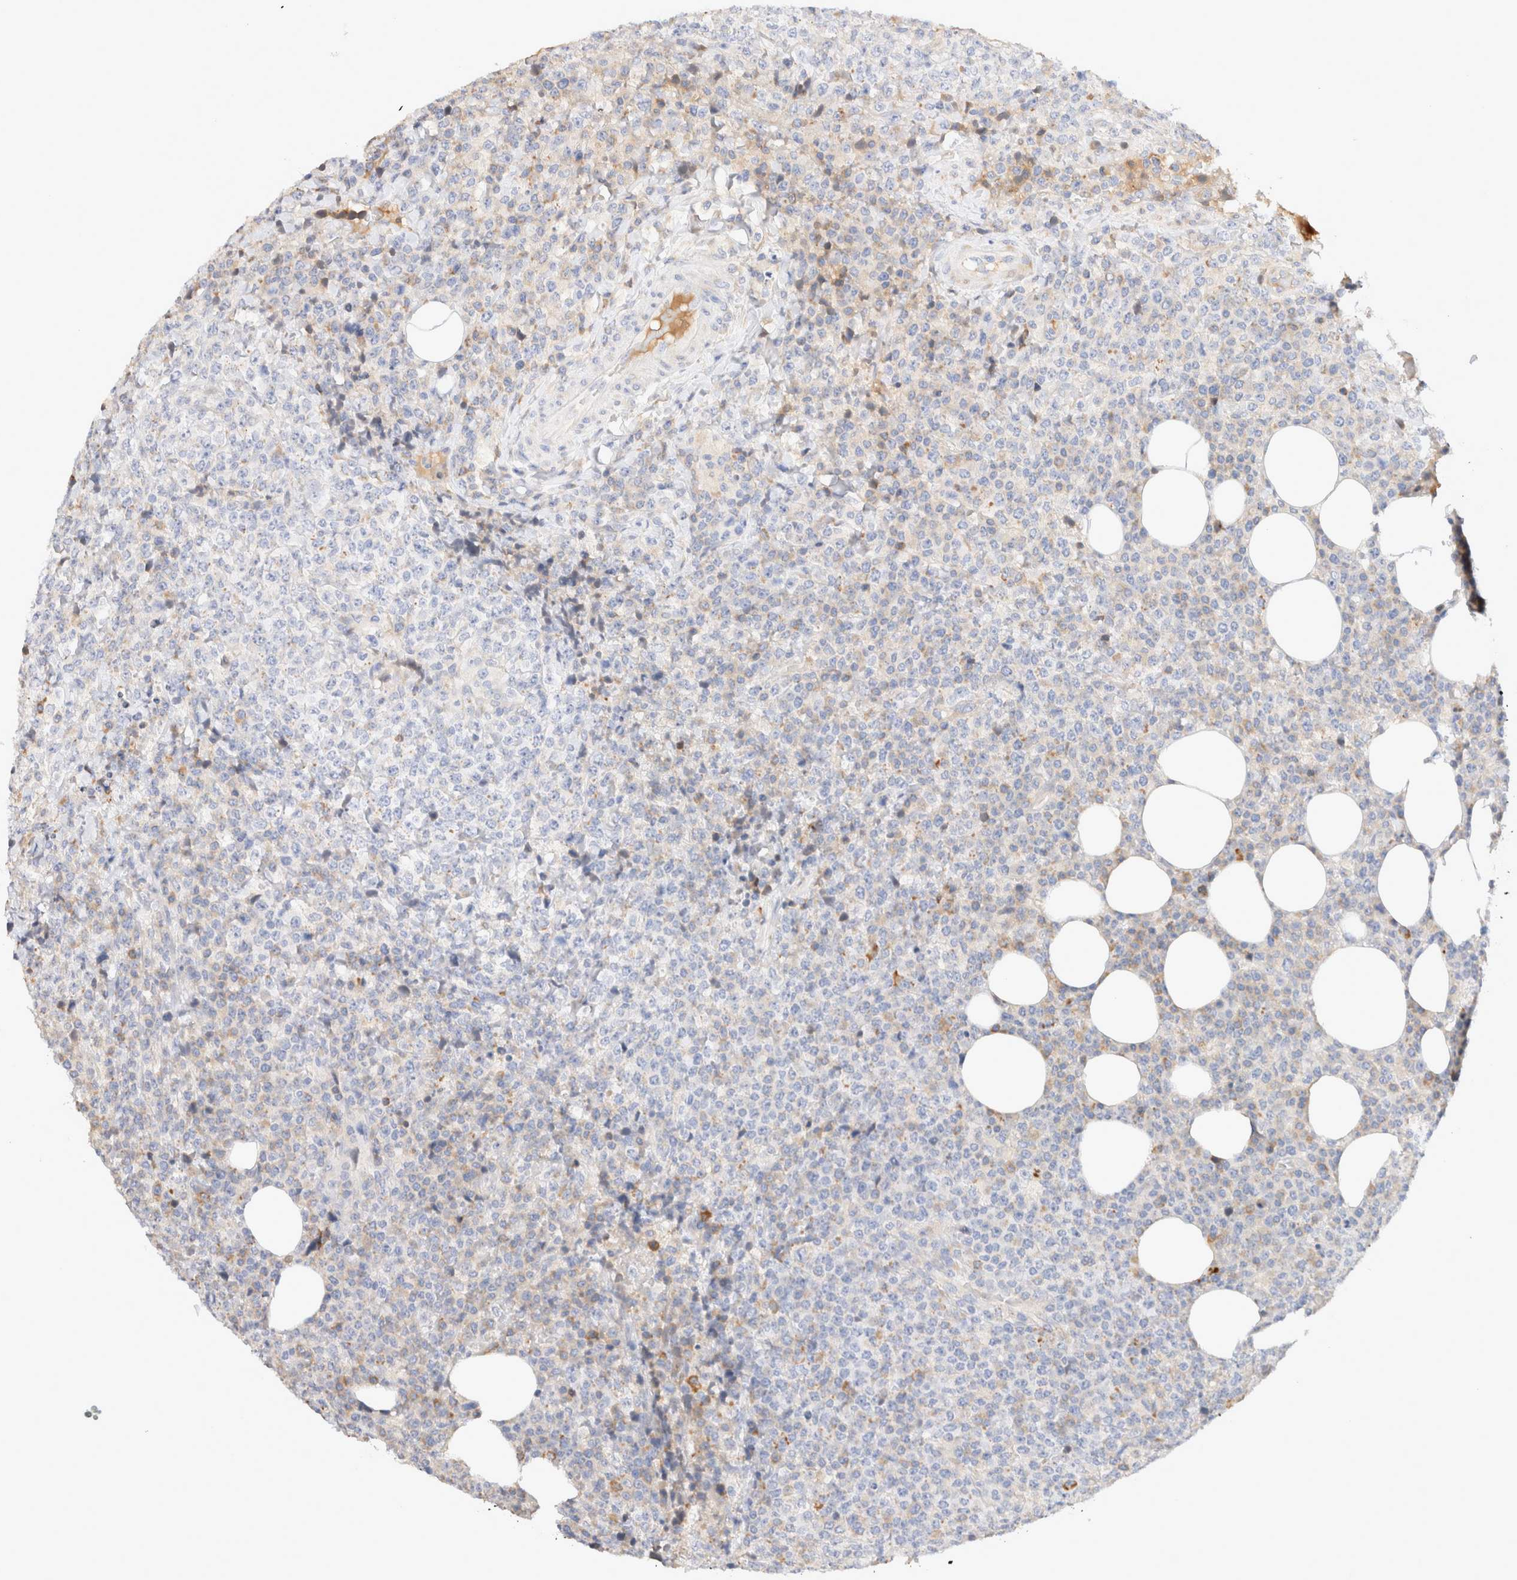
{"staining": {"intensity": "negative", "quantity": "none", "location": "none"}, "tissue": "lymphoma", "cell_type": "Tumor cells", "image_type": "cancer", "snomed": [{"axis": "morphology", "description": "Malignant lymphoma, non-Hodgkin's type, High grade"}, {"axis": "topography", "description": "Lymph node"}], "caption": "Lymphoma was stained to show a protein in brown. There is no significant positivity in tumor cells.", "gene": "GADD45G", "patient": {"sex": "male", "age": 13}}